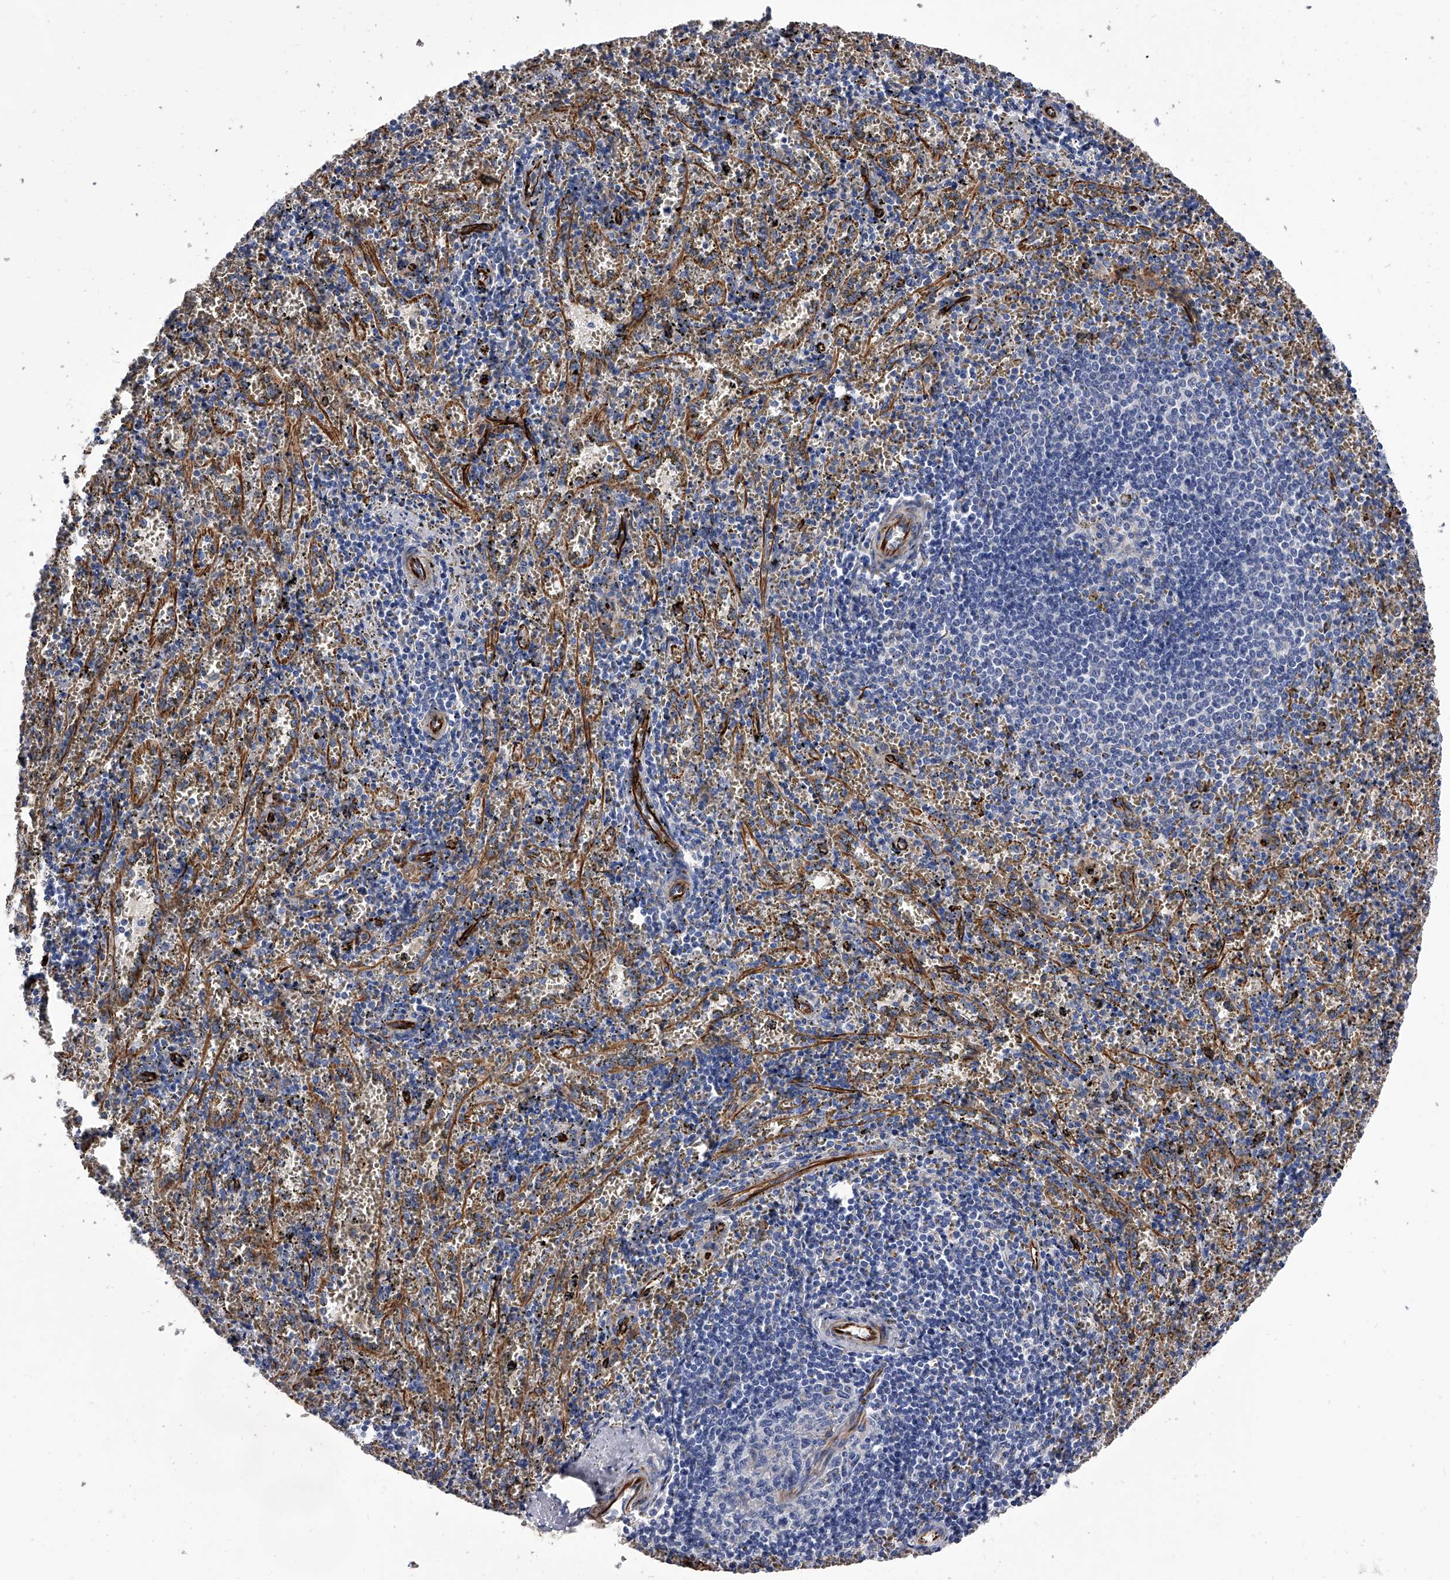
{"staining": {"intensity": "negative", "quantity": "none", "location": "none"}, "tissue": "spleen", "cell_type": "Cells in red pulp", "image_type": "normal", "snomed": [{"axis": "morphology", "description": "Normal tissue, NOS"}, {"axis": "topography", "description": "Spleen"}], "caption": "Immunohistochemical staining of benign human spleen displays no significant staining in cells in red pulp.", "gene": "EFCAB7", "patient": {"sex": "male", "age": 11}}